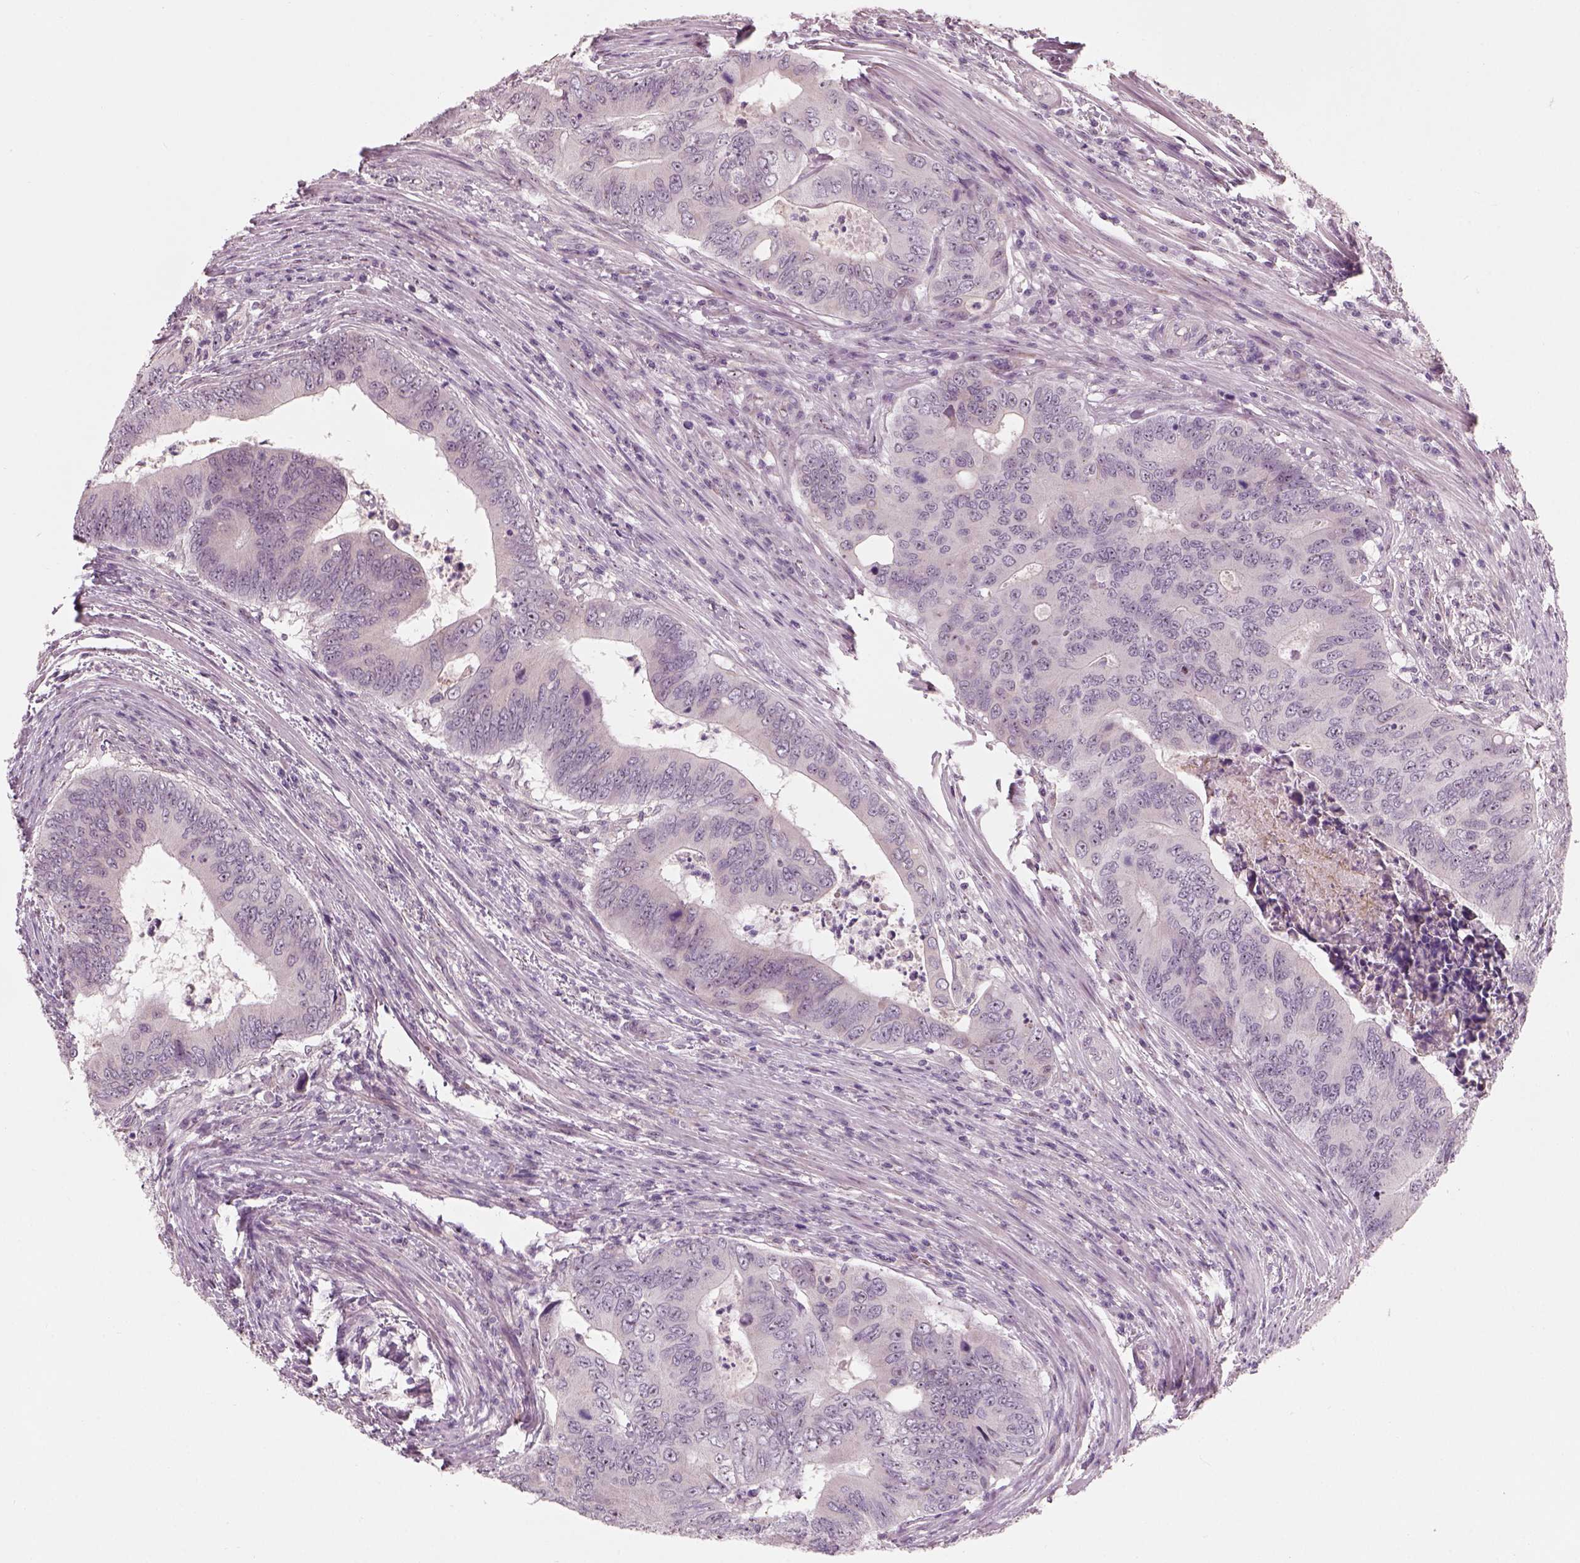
{"staining": {"intensity": "negative", "quantity": "none", "location": "none"}, "tissue": "colorectal cancer", "cell_type": "Tumor cells", "image_type": "cancer", "snomed": [{"axis": "morphology", "description": "Adenocarcinoma, NOS"}, {"axis": "topography", "description": "Colon"}], "caption": "Adenocarcinoma (colorectal) stained for a protein using immunohistochemistry (IHC) exhibits no staining tumor cells.", "gene": "CDS1", "patient": {"sex": "male", "age": 53}}